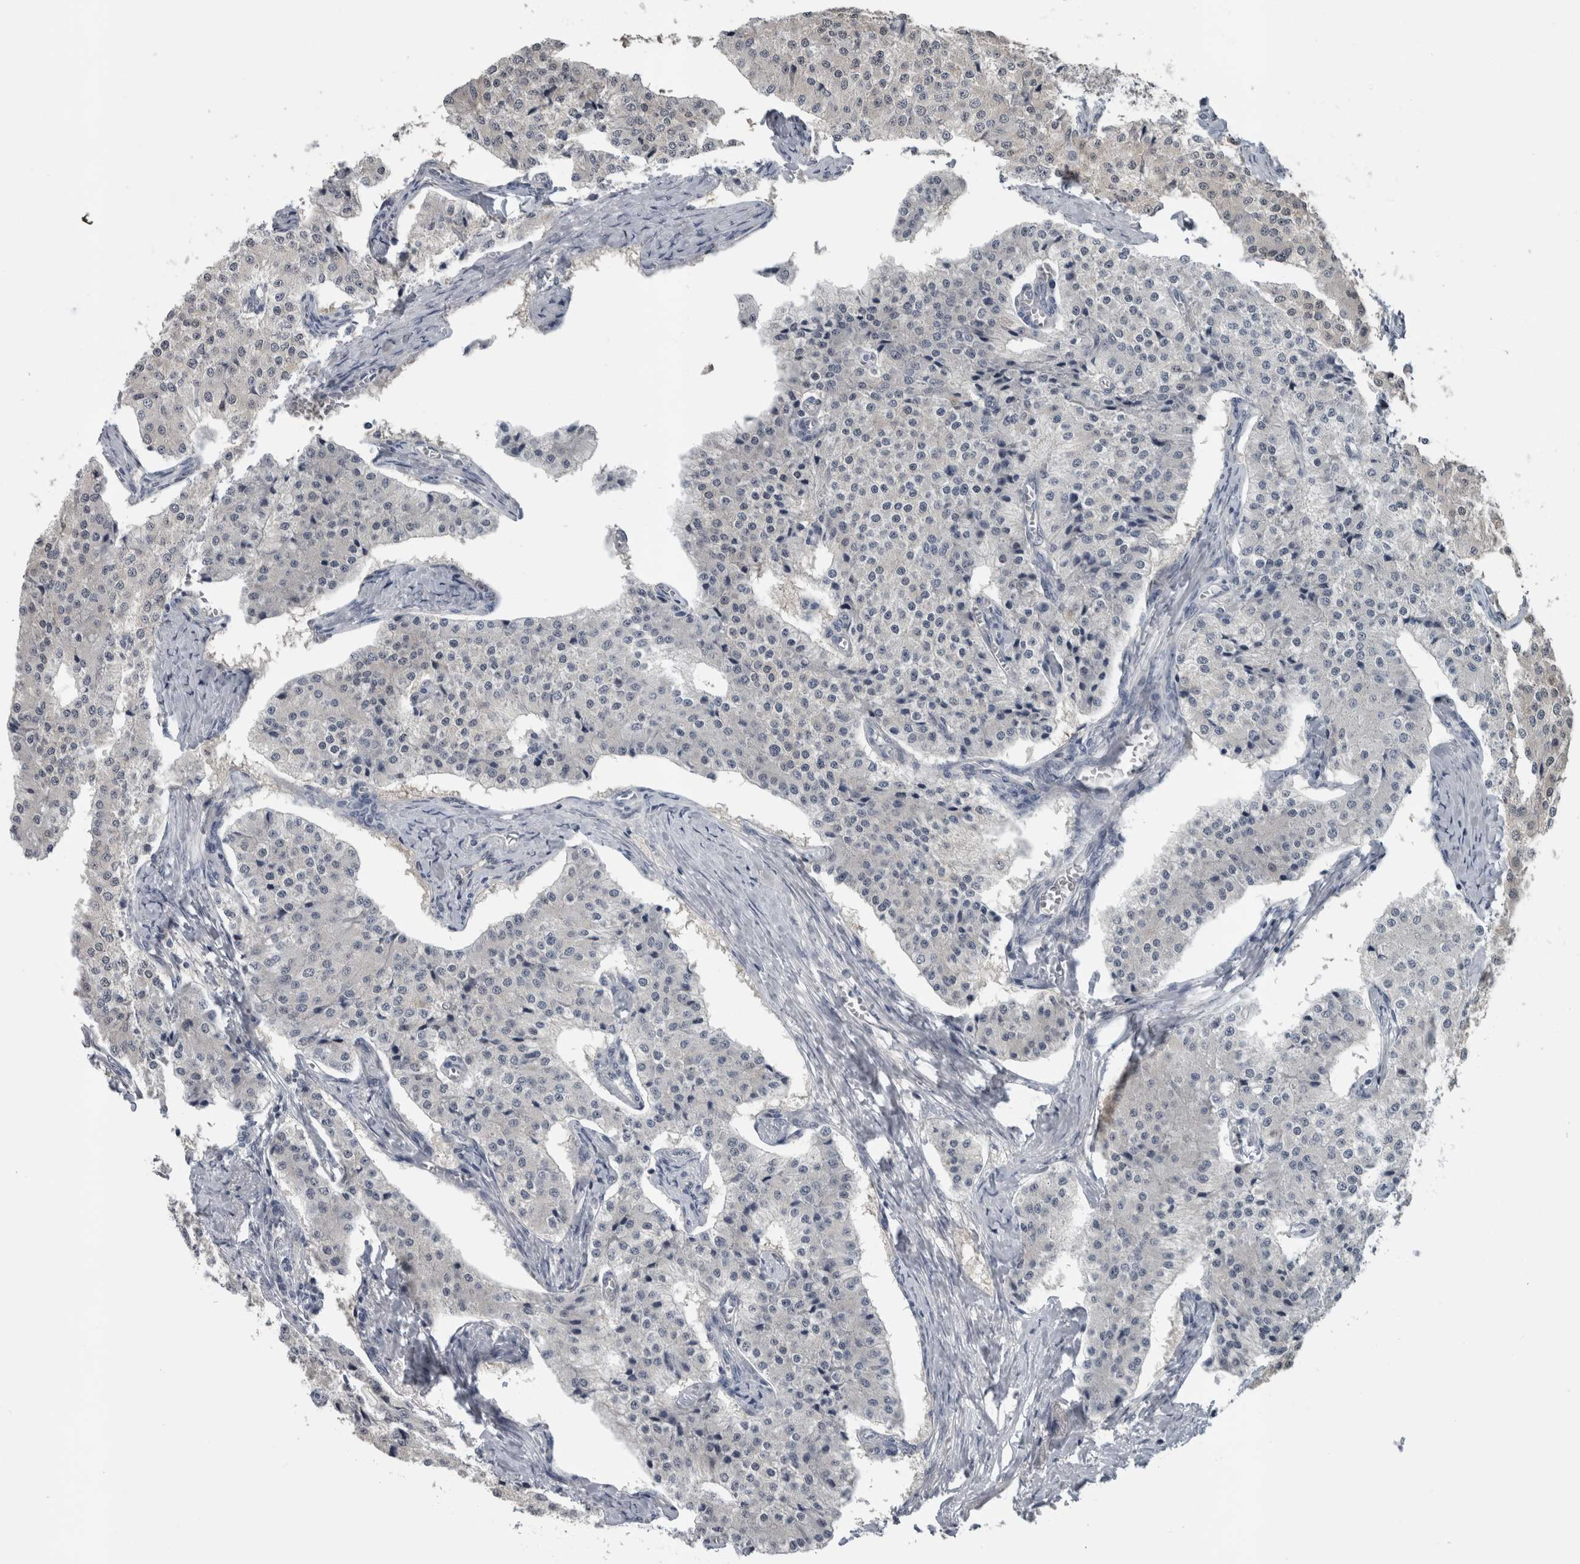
{"staining": {"intensity": "negative", "quantity": "none", "location": "none"}, "tissue": "carcinoid", "cell_type": "Tumor cells", "image_type": "cancer", "snomed": [{"axis": "morphology", "description": "Carcinoid, malignant, NOS"}, {"axis": "topography", "description": "Colon"}], "caption": "This is an IHC histopathology image of malignant carcinoid. There is no positivity in tumor cells.", "gene": "NAPRT", "patient": {"sex": "female", "age": 52}}